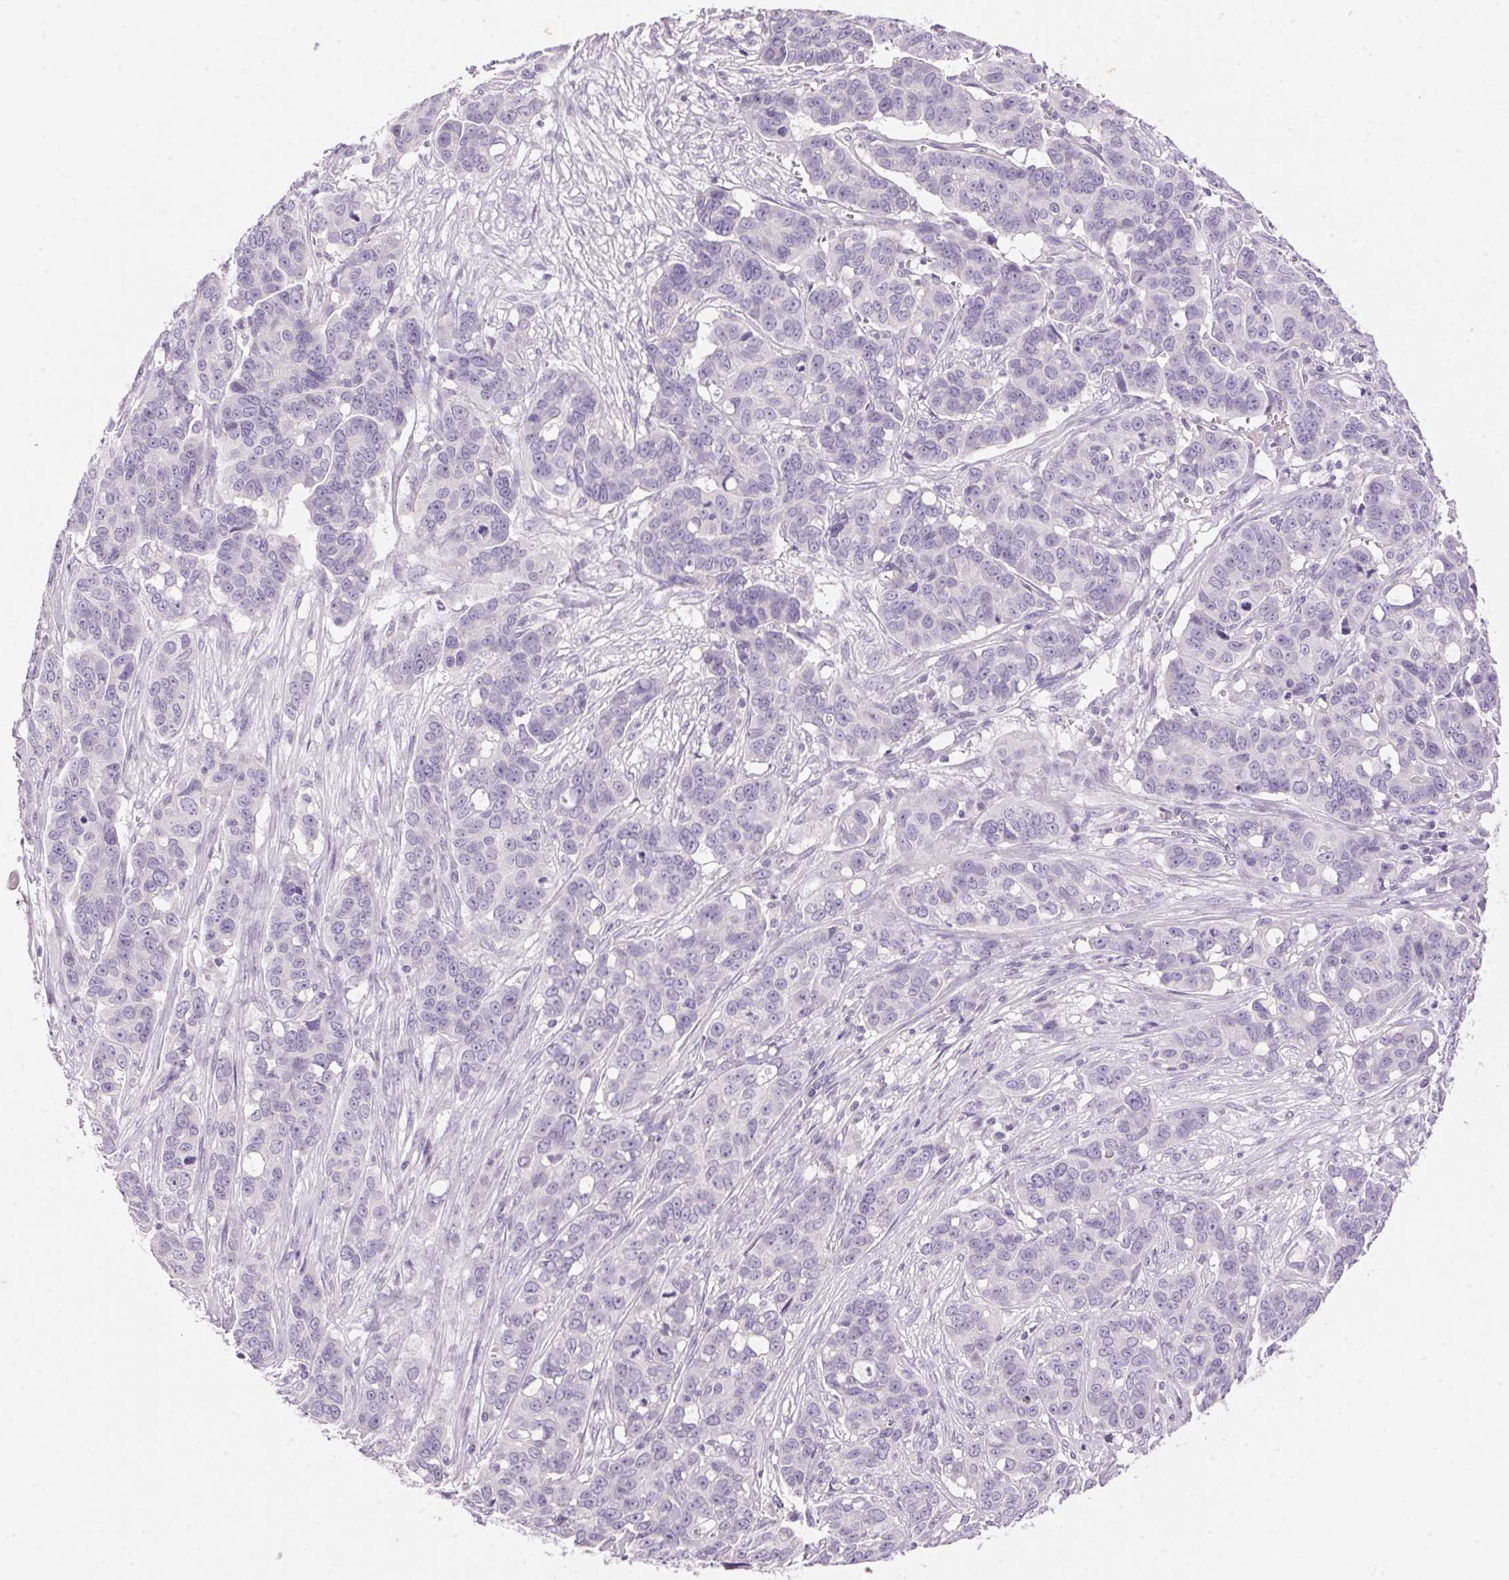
{"staining": {"intensity": "negative", "quantity": "none", "location": "none"}, "tissue": "ovarian cancer", "cell_type": "Tumor cells", "image_type": "cancer", "snomed": [{"axis": "morphology", "description": "Carcinoma, endometroid"}, {"axis": "topography", "description": "Ovary"}], "caption": "Immunohistochemical staining of human ovarian endometroid carcinoma exhibits no significant staining in tumor cells.", "gene": "HSD17B2", "patient": {"sex": "female", "age": 78}}